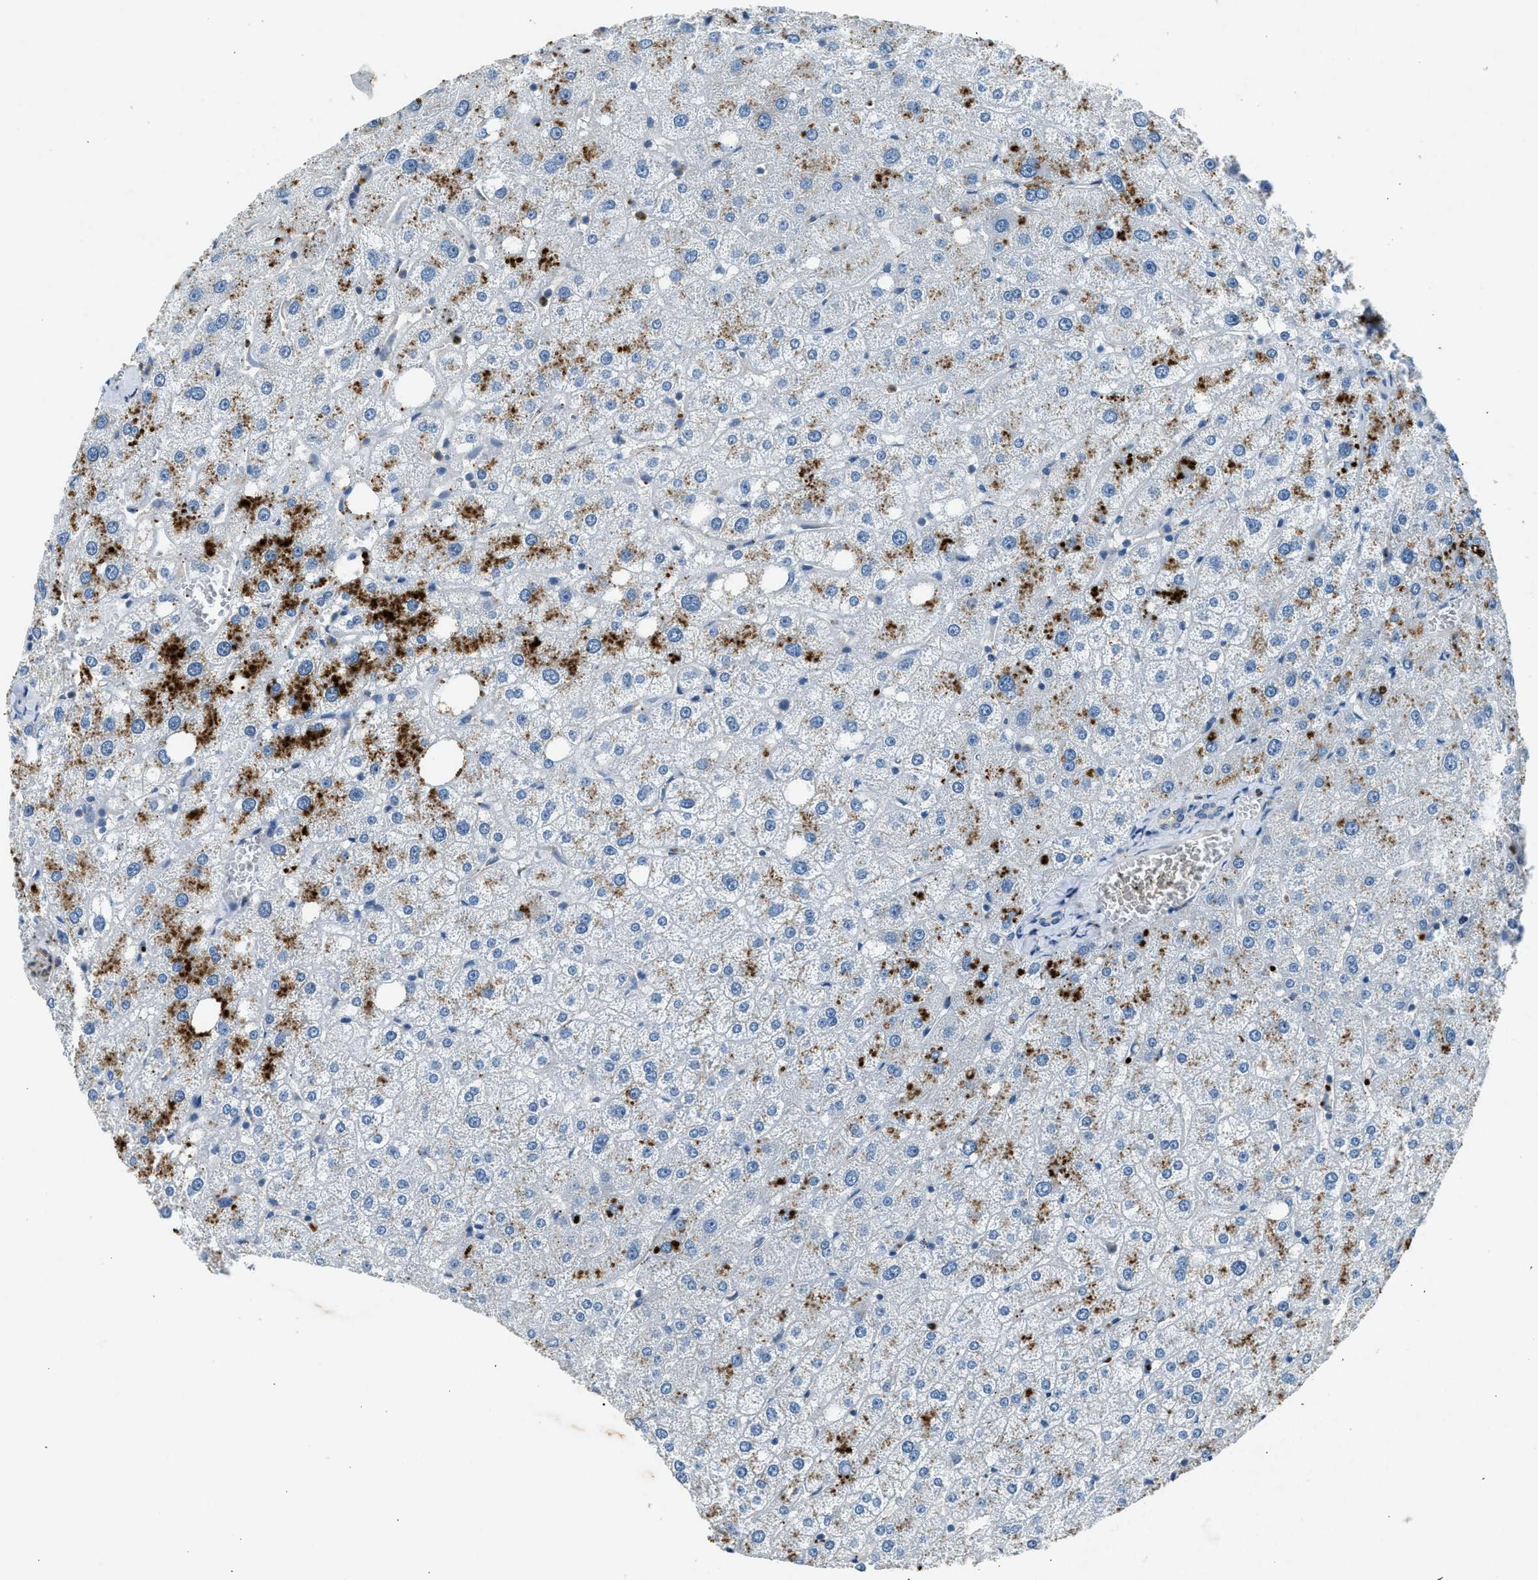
{"staining": {"intensity": "negative", "quantity": "none", "location": "none"}, "tissue": "liver", "cell_type": "Cholangiocytes", "image_type": "normal", "snomed": [{"axis": "morphology", "description": "Normal tissue, NOS"}, {"axis": "topography", "description": "Liver"}], "caption": "Liver was stained to show a protein in brown. There is no significant staining in cholangiocytes. Brightfield microscopy of immunohistochemistry stained with DAB (3,3'-diaminobenzidine) (brown) and hematoxylin (blue), captured at high magnification.", "gene": "BMP1", "patient": {"sex": "male", "age": 73}}